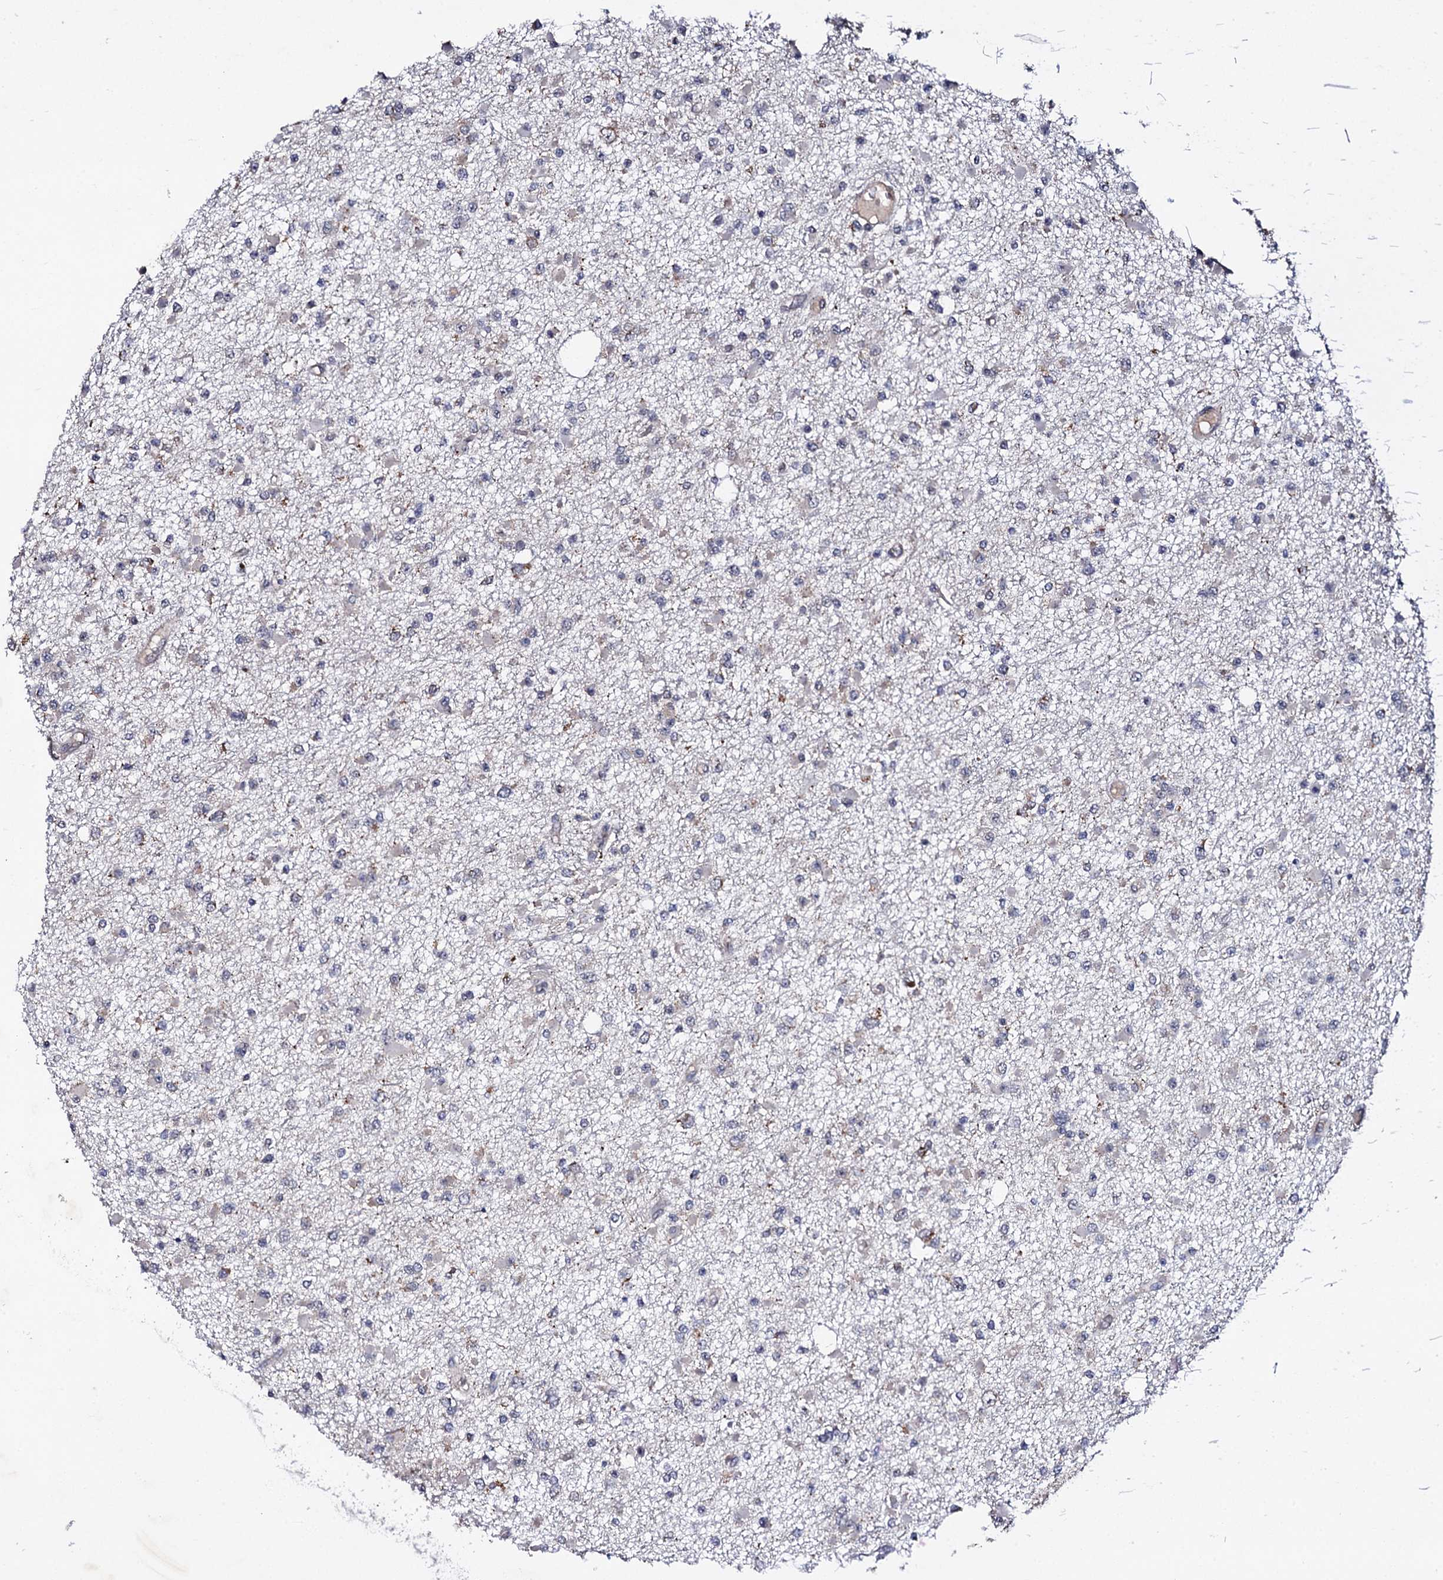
{"staining": {"intensity": "negative", "quantity": "none", "location": "none"}, "tissue": "glioma", "cell_type": "Tumor cells", "image_type": "cancer", "snomed": [{"axis": "morphology", "description": "Glioma, malignant, Low grade"}, {"axis": "topography", "description": "Brain"}], "caption": "Immunohistochemistry (IHC) micrograph of glioma stained for a protein (brown), which exhibits no staining in tumor cells.", "gene": "MTIF3", "patient": {"sex": "female", "age": 22}}